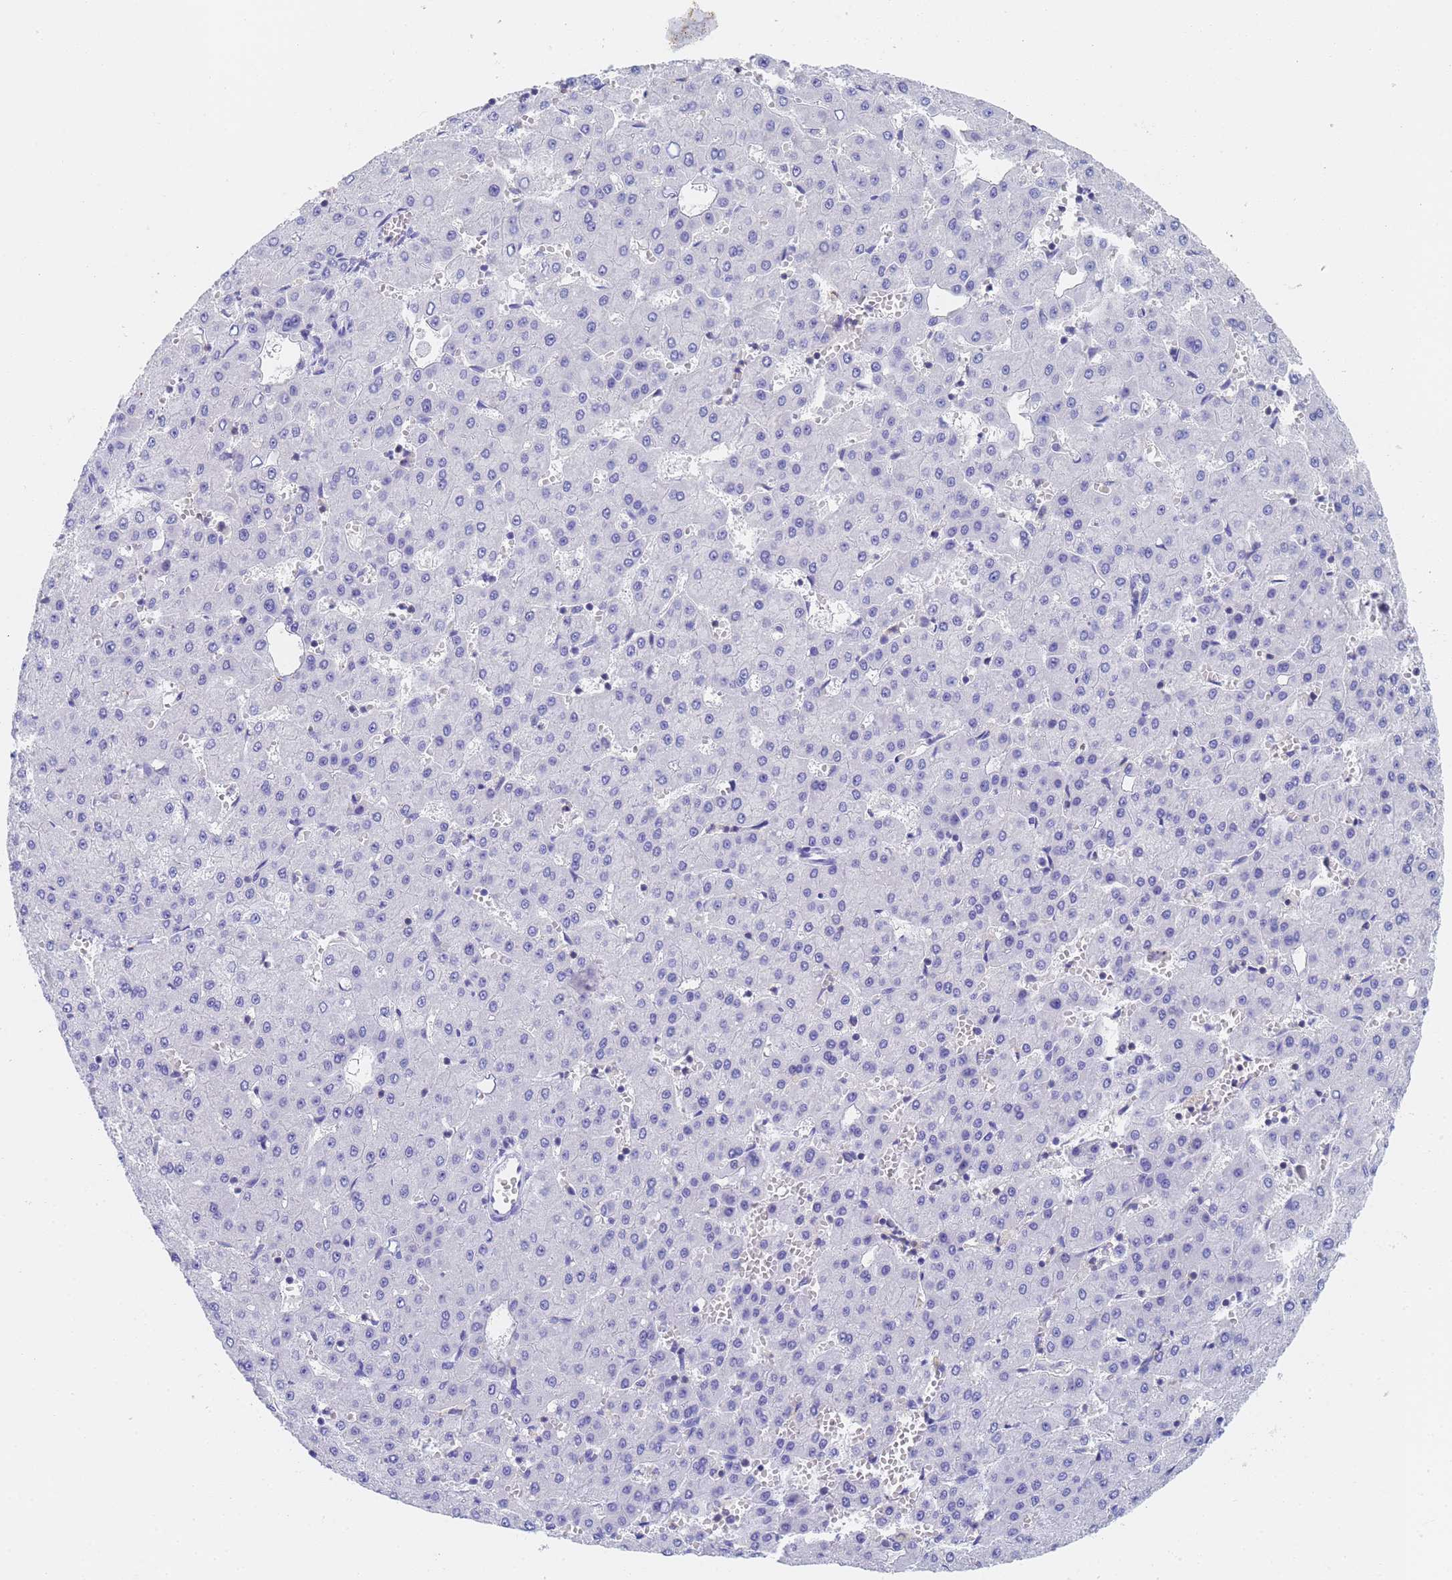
{"staining": {"intensity": "negative", "quantity": "none", "location": "none"}, "tissue": "liver cancer", "cell_type": "Tumor cells", "image_type": "cancer", "snomed": [{"axis": "morphology", "description": "Carcinoma, Hepatocellular, NOS"}, {"axis": "topography", "description": "Liver"}], "caption": "There is no significant expression in tumor cells of liver hepatocellular carcinoma.", "gene": "STATH", "patient": {"sex": "male", "age": 47}}